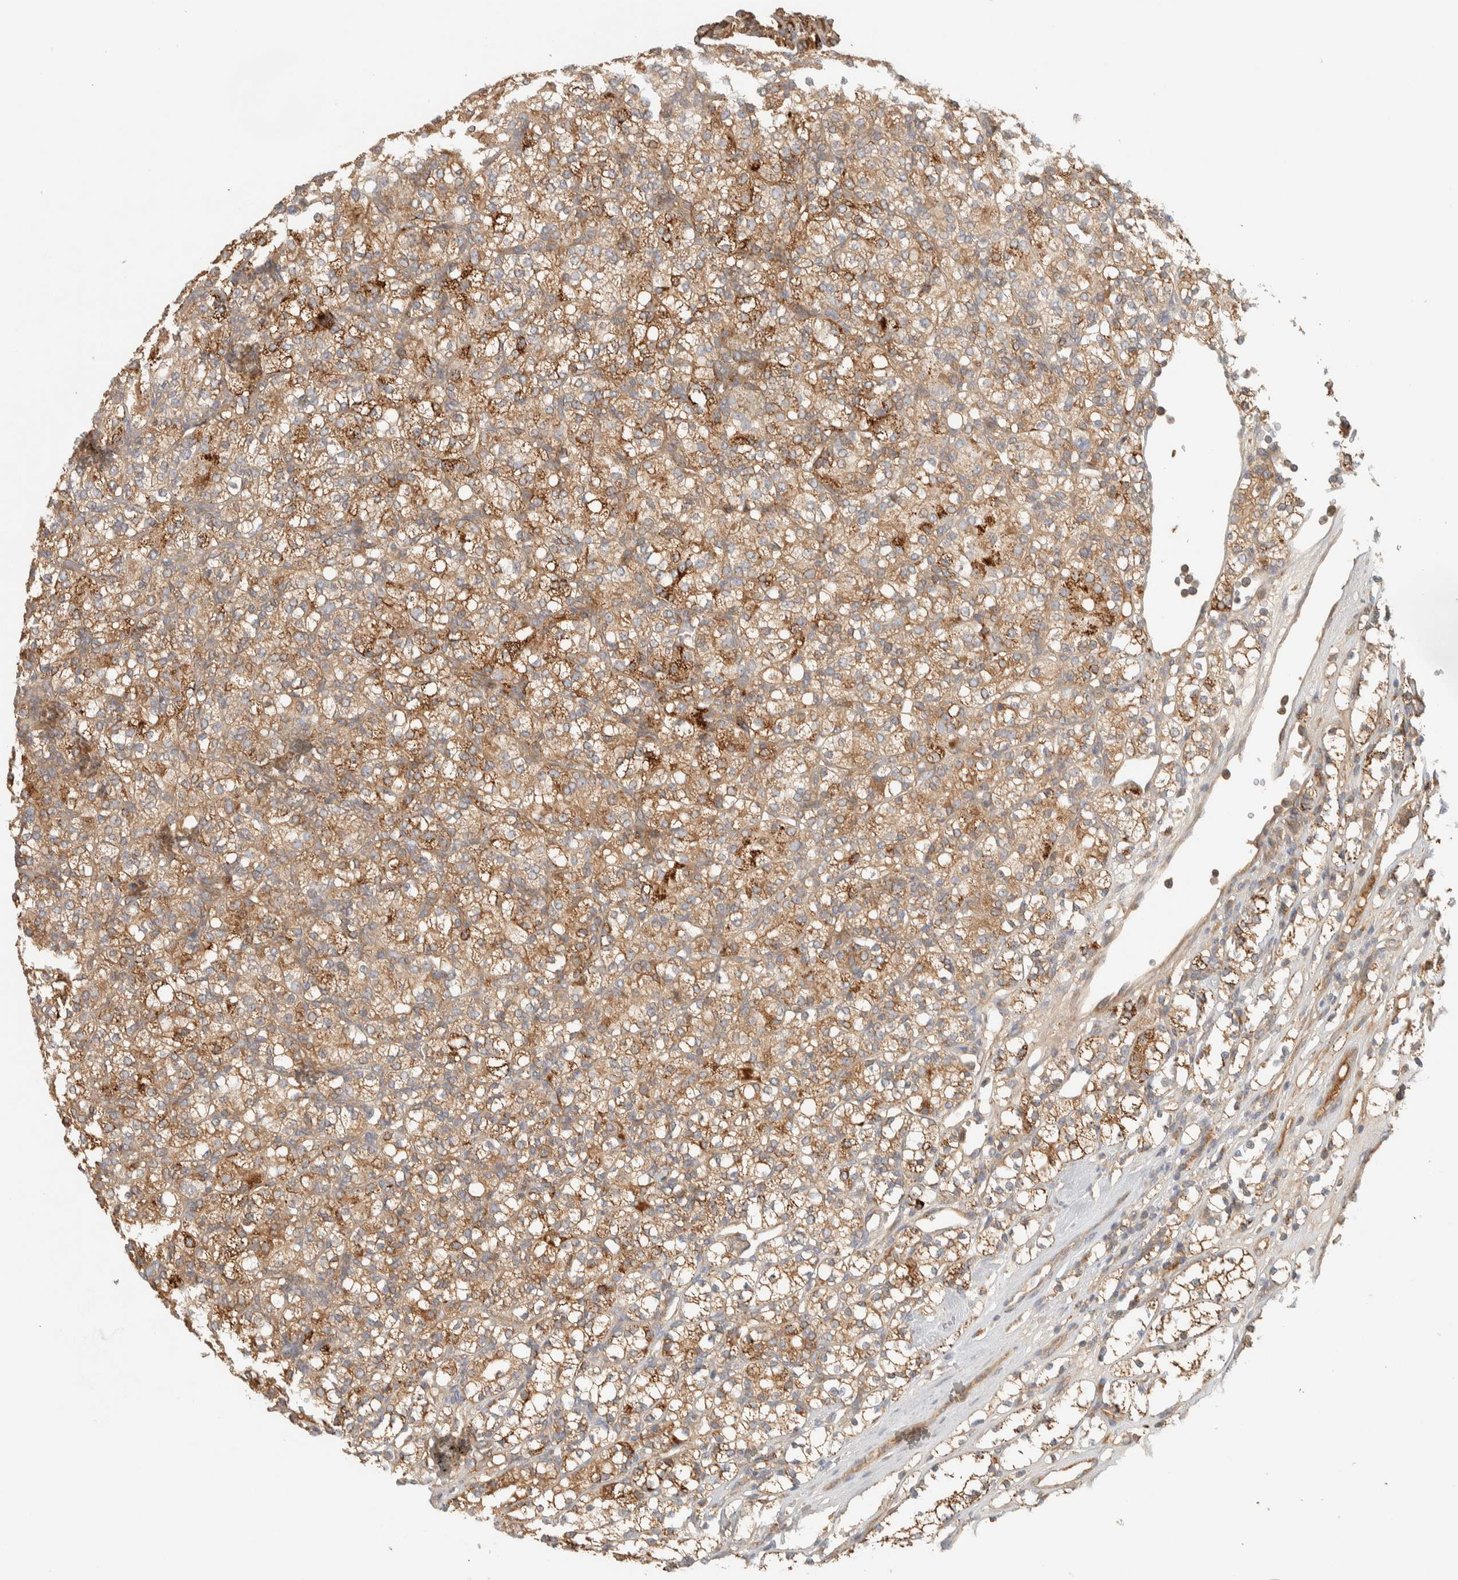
{"staining": {"intensity": "moderate", "quantity": ">75%", "location": "cytoplasmic/membranous"}, "tissue": "renal cancer", "cell_type": "Tumor cells", "image_type": "cancer", "snomed": [{"axis": "morphology", "description": "Adenocarcinoma, NOS"}, {"axis": "topography", "description": "Kidney"}], "caption": "DAB immunohistochemical staining of renal cancer (adenocarcinoma) displays moderate cytoplasmic/membranous protein expression in about >75% of tumor cells.", "gene": "FAM167A", "patient": {"sex": "male", "age": 77}}